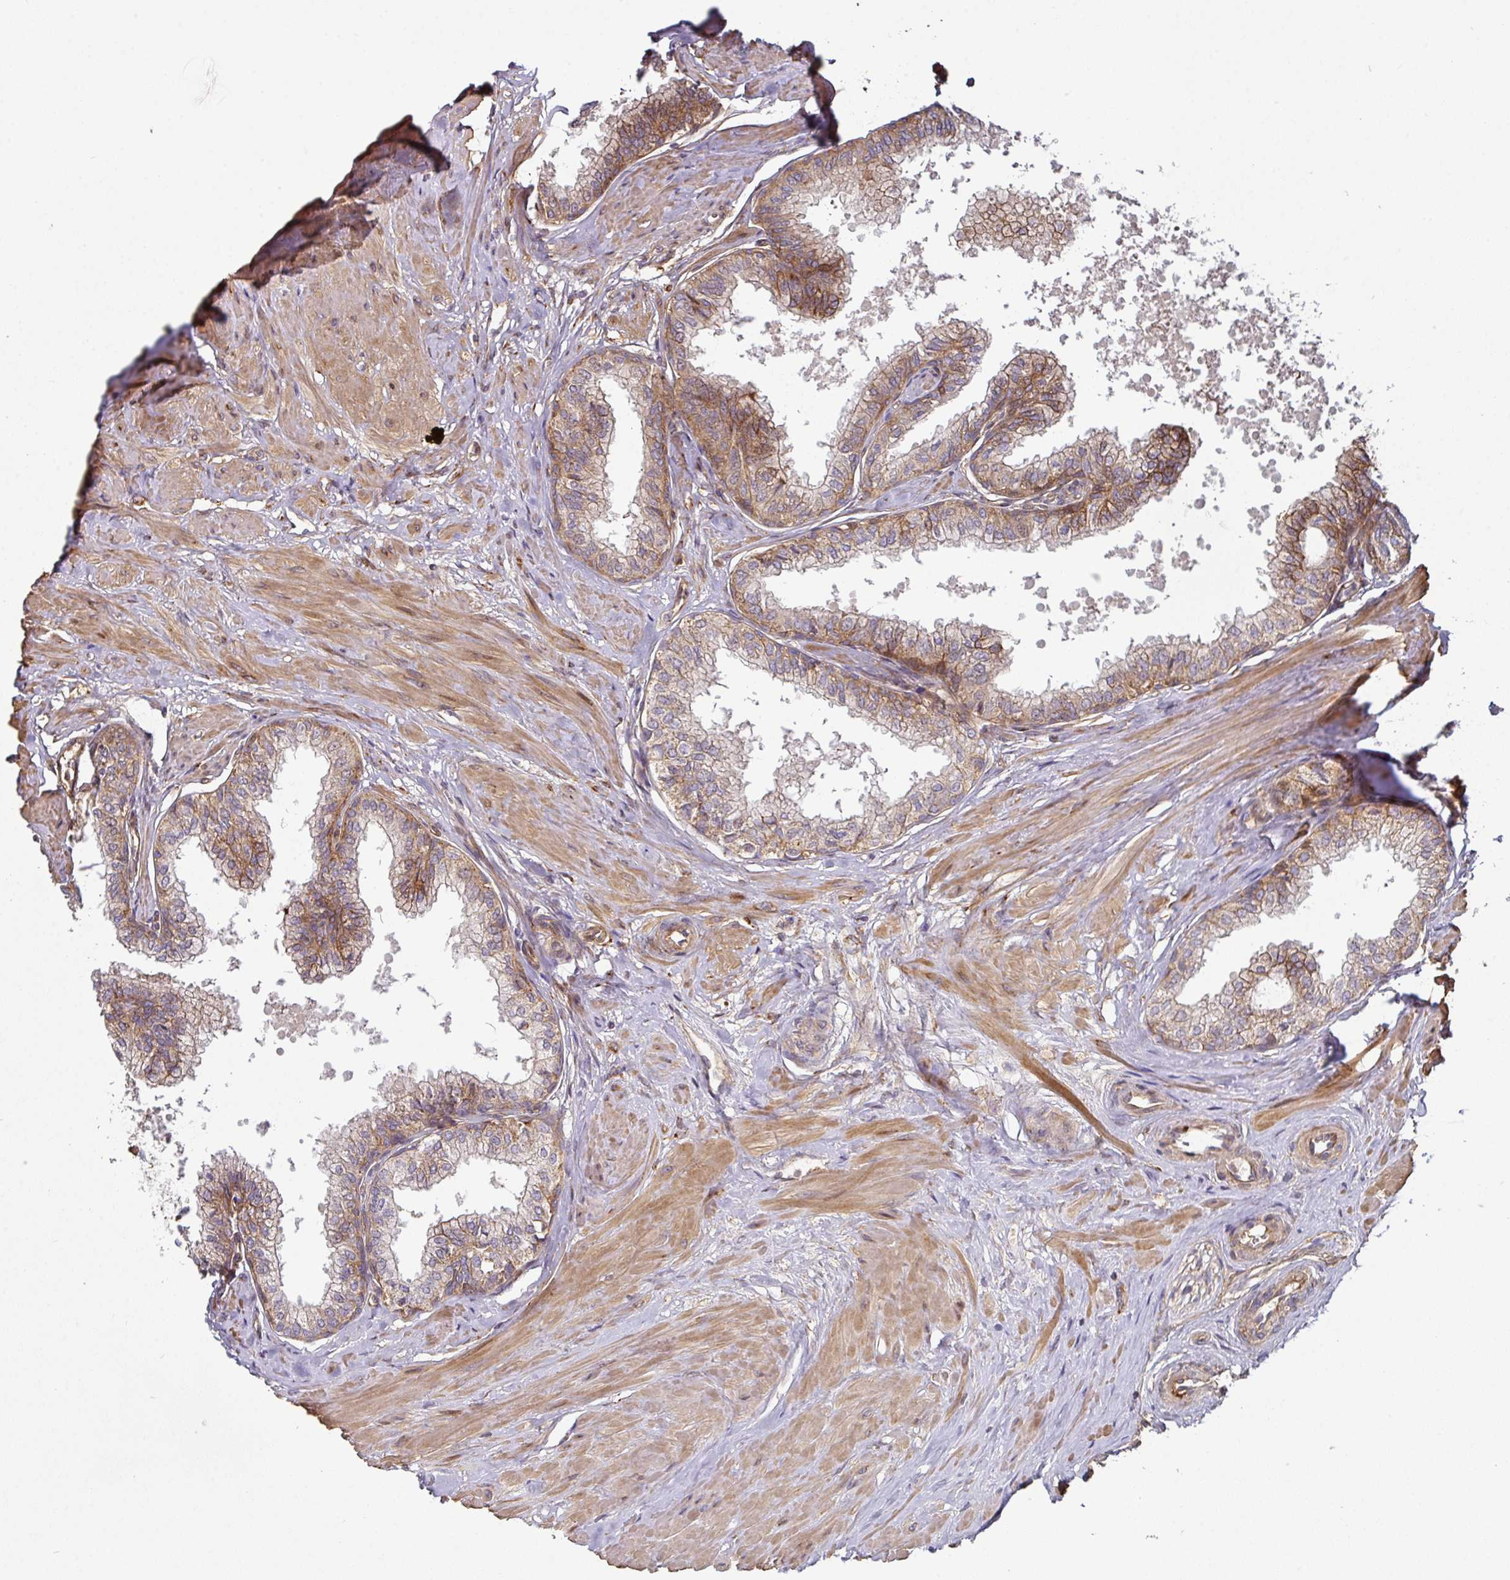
{"staining": {"intensity": "strong", "quantity": "25%-75%", "location": "cytoplasmic/membranous"}, "tissue": "seminal vesicle", "cell_type": "Glandular cells", "image_type": "normal", "snomed": [{"axis": "morphology", "description": "Normal tissue, NOS"}, {"axis": "topography", "description": "Prostate"}, {"axis": "topography", "description": "Seminal veicle"}], "caption": "Immunohistochemical staining of normal human seminal vesicle demonstrates strong cytoplasmic/membranous protein expression in about 25%-75% of glandular cells. Ihc stains the protein of interest in brown and the nuclei are stained blue.", "gene": "CASP2", "patient": {"sex": "male", "age": 60}}